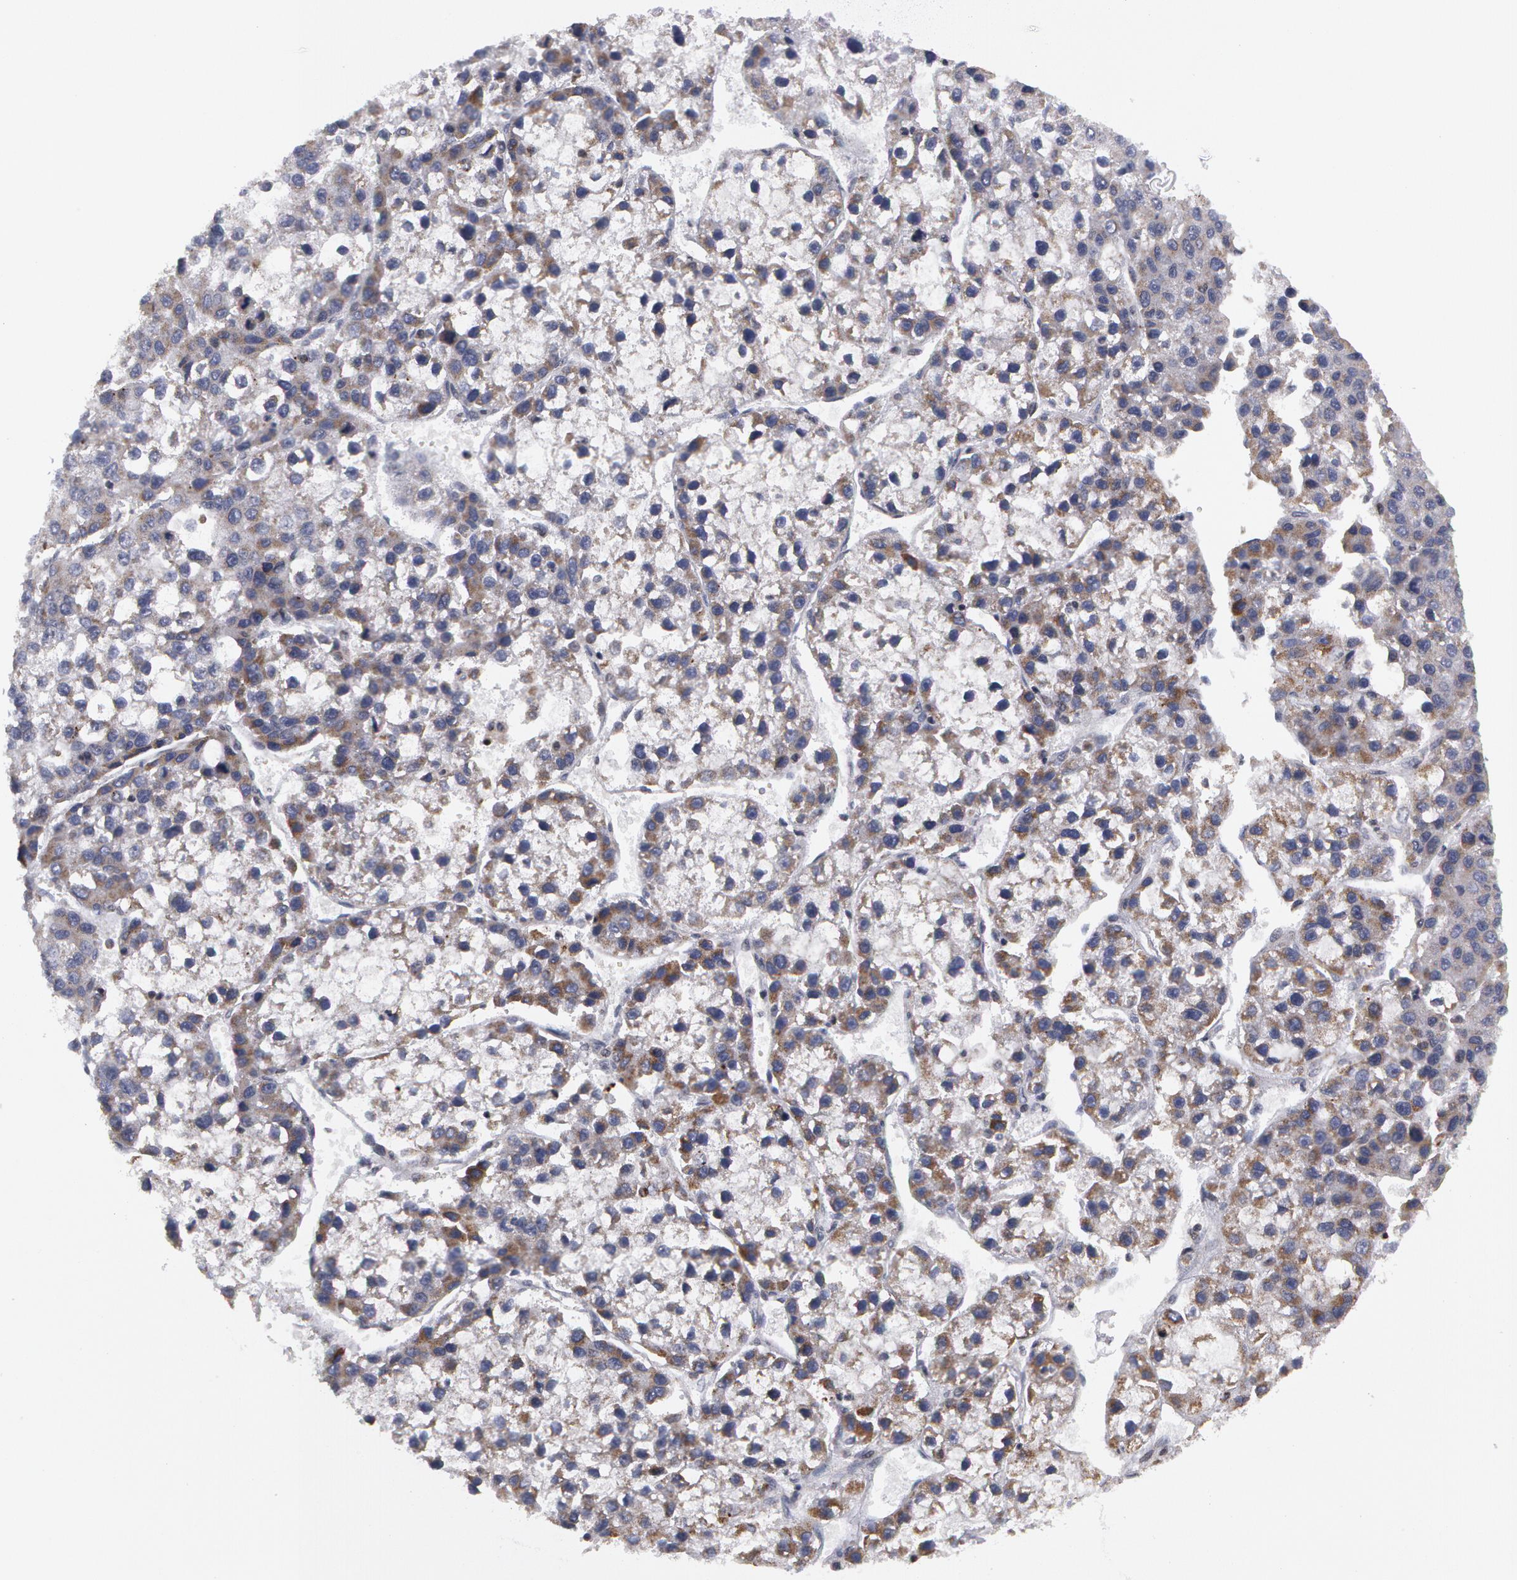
{"staining": {"intensity": "weak", "quantity": "25%-75%", "location": "cytoplasmic/membranous"}, "tissue": "liver cancer", "cell_type": "Tumor cells", "image_type": "cancer", "snomed": [{"axis": "morphology", "description": "Carcinoma, Hepatocellular, NOS"}, {"axis": "topography", "description": "Liver"}], "caption": "This is an image of IHC staining of liver cancer, which shows weak expression in the cytoplasmic/membranous of tumor cells.", "gene": "ERBB2", "patient": {"sex": "female", "age": 66}}